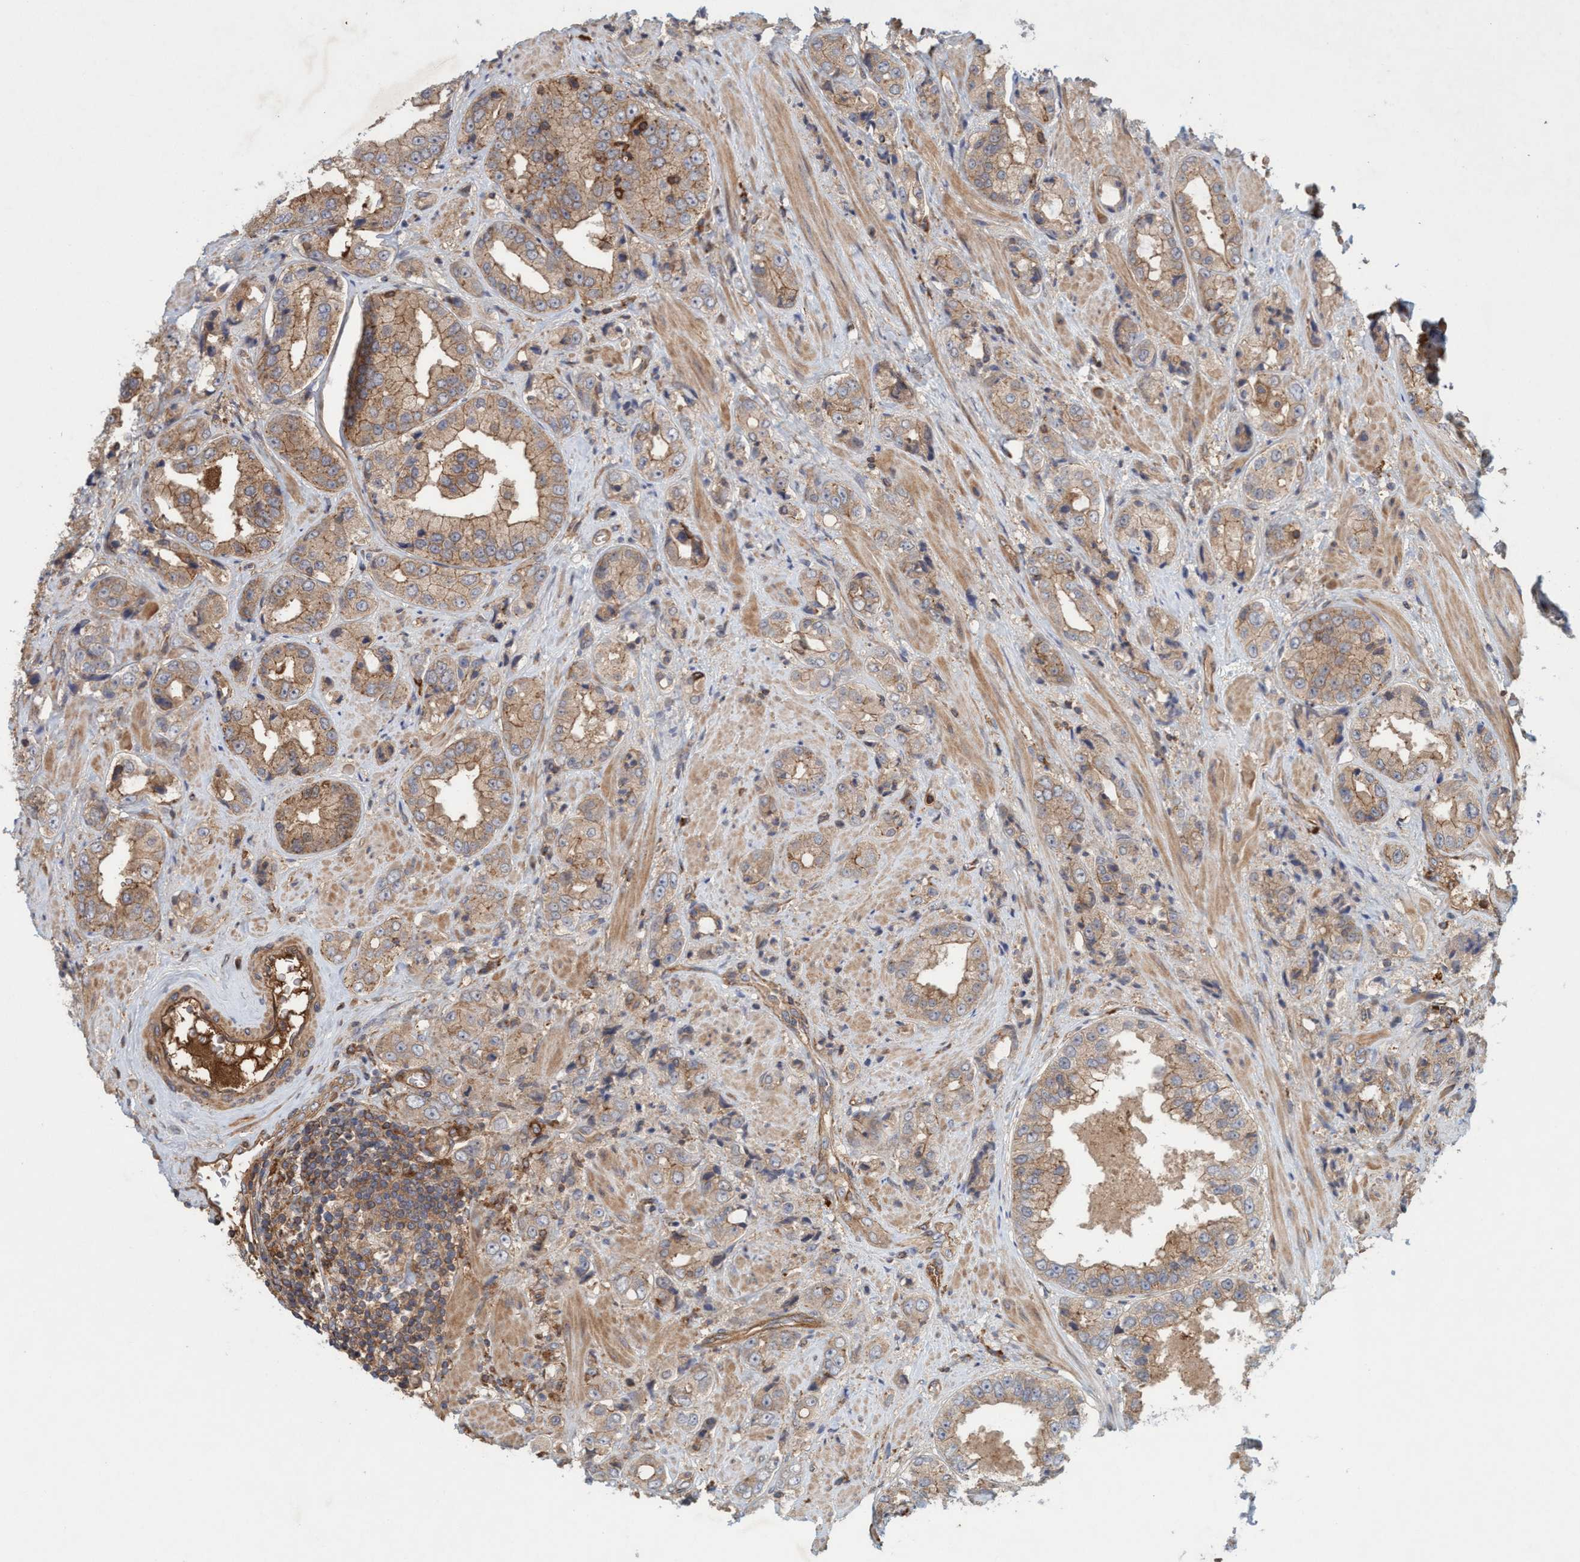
{"staining": {"intensity": "moderate", "quantity": ">75%", "location": "cytoplasmic/membranous"}, "tissue": "prostate cancer", "cell_type": "Tumor cells", "image_type": "cancer", "snomed": [{"axis": "morphology", "description": "Adenocarcinoma, High grade"}, {"axis": "topography", "description": "Prostate"}], "caption": "High-grade adenocarcinoma (prostate) stained for a protein (brown) exhibits moderate cytoplasmic/membranous positive staining in about >75% of tumor cells.", "gene": "SPECC1", "patient": {"sex": "male", "age": 61}}